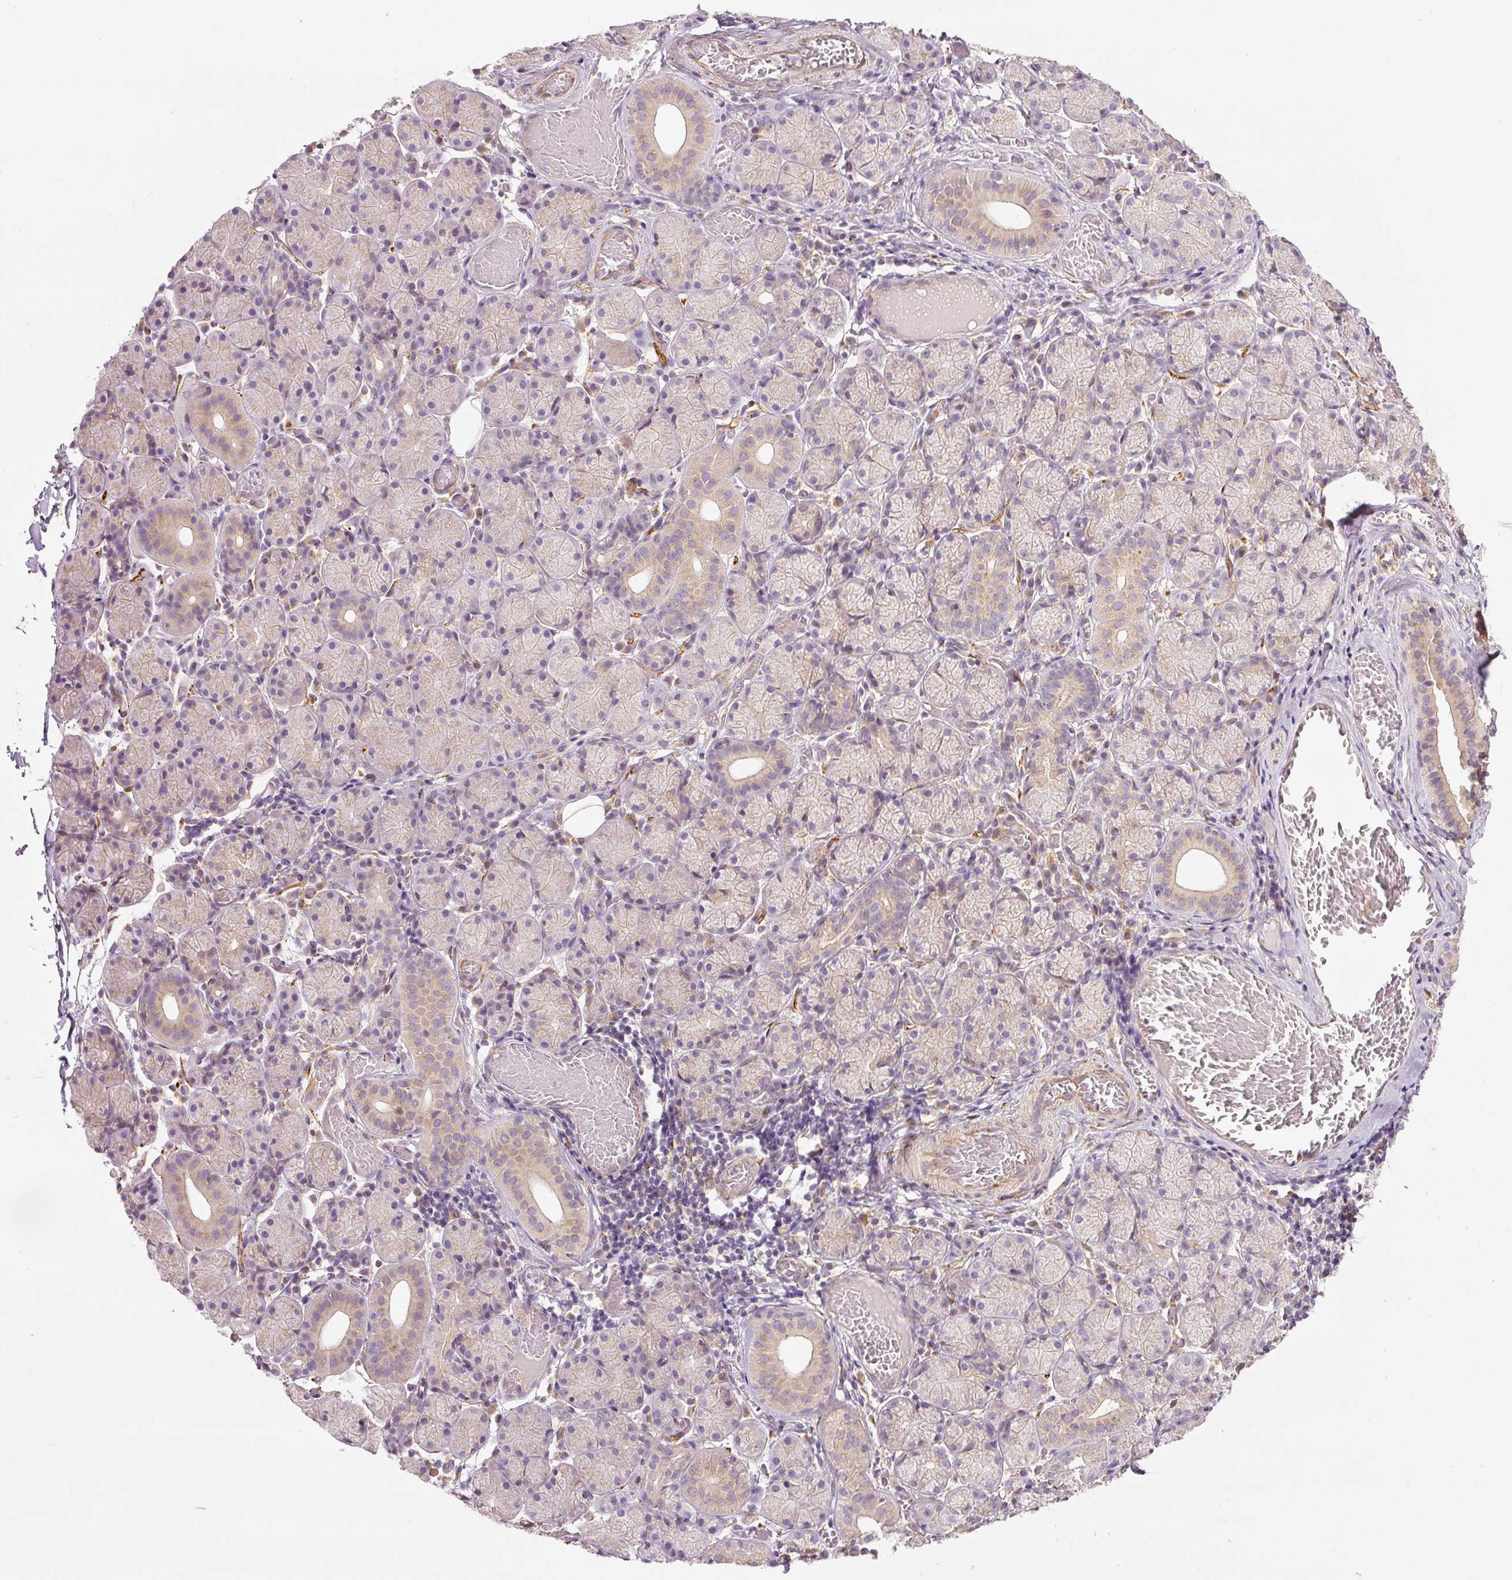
{"staining": {"intensity": "weak", "quantity": "<25%", "location": "cytoplasmic/membranous"}, "tissue": "salivary gland", "cell_type": "Glandular cells", "image_type": "normal", "snomed": [{"axis": "morphology", "description": "Normal tissue, NOS"}, {"axis": "topography", "description": "Salivary gland"}], "caption": "This is a photomicrograph of immunohistochemistry staining of benign salivary gland, which shows no staining in glandular cells. (DAB immunohistochemistry with hematoxylin counter stain).", "gene": "RNF167", "patient": {"sex": "female", "age": 24}}